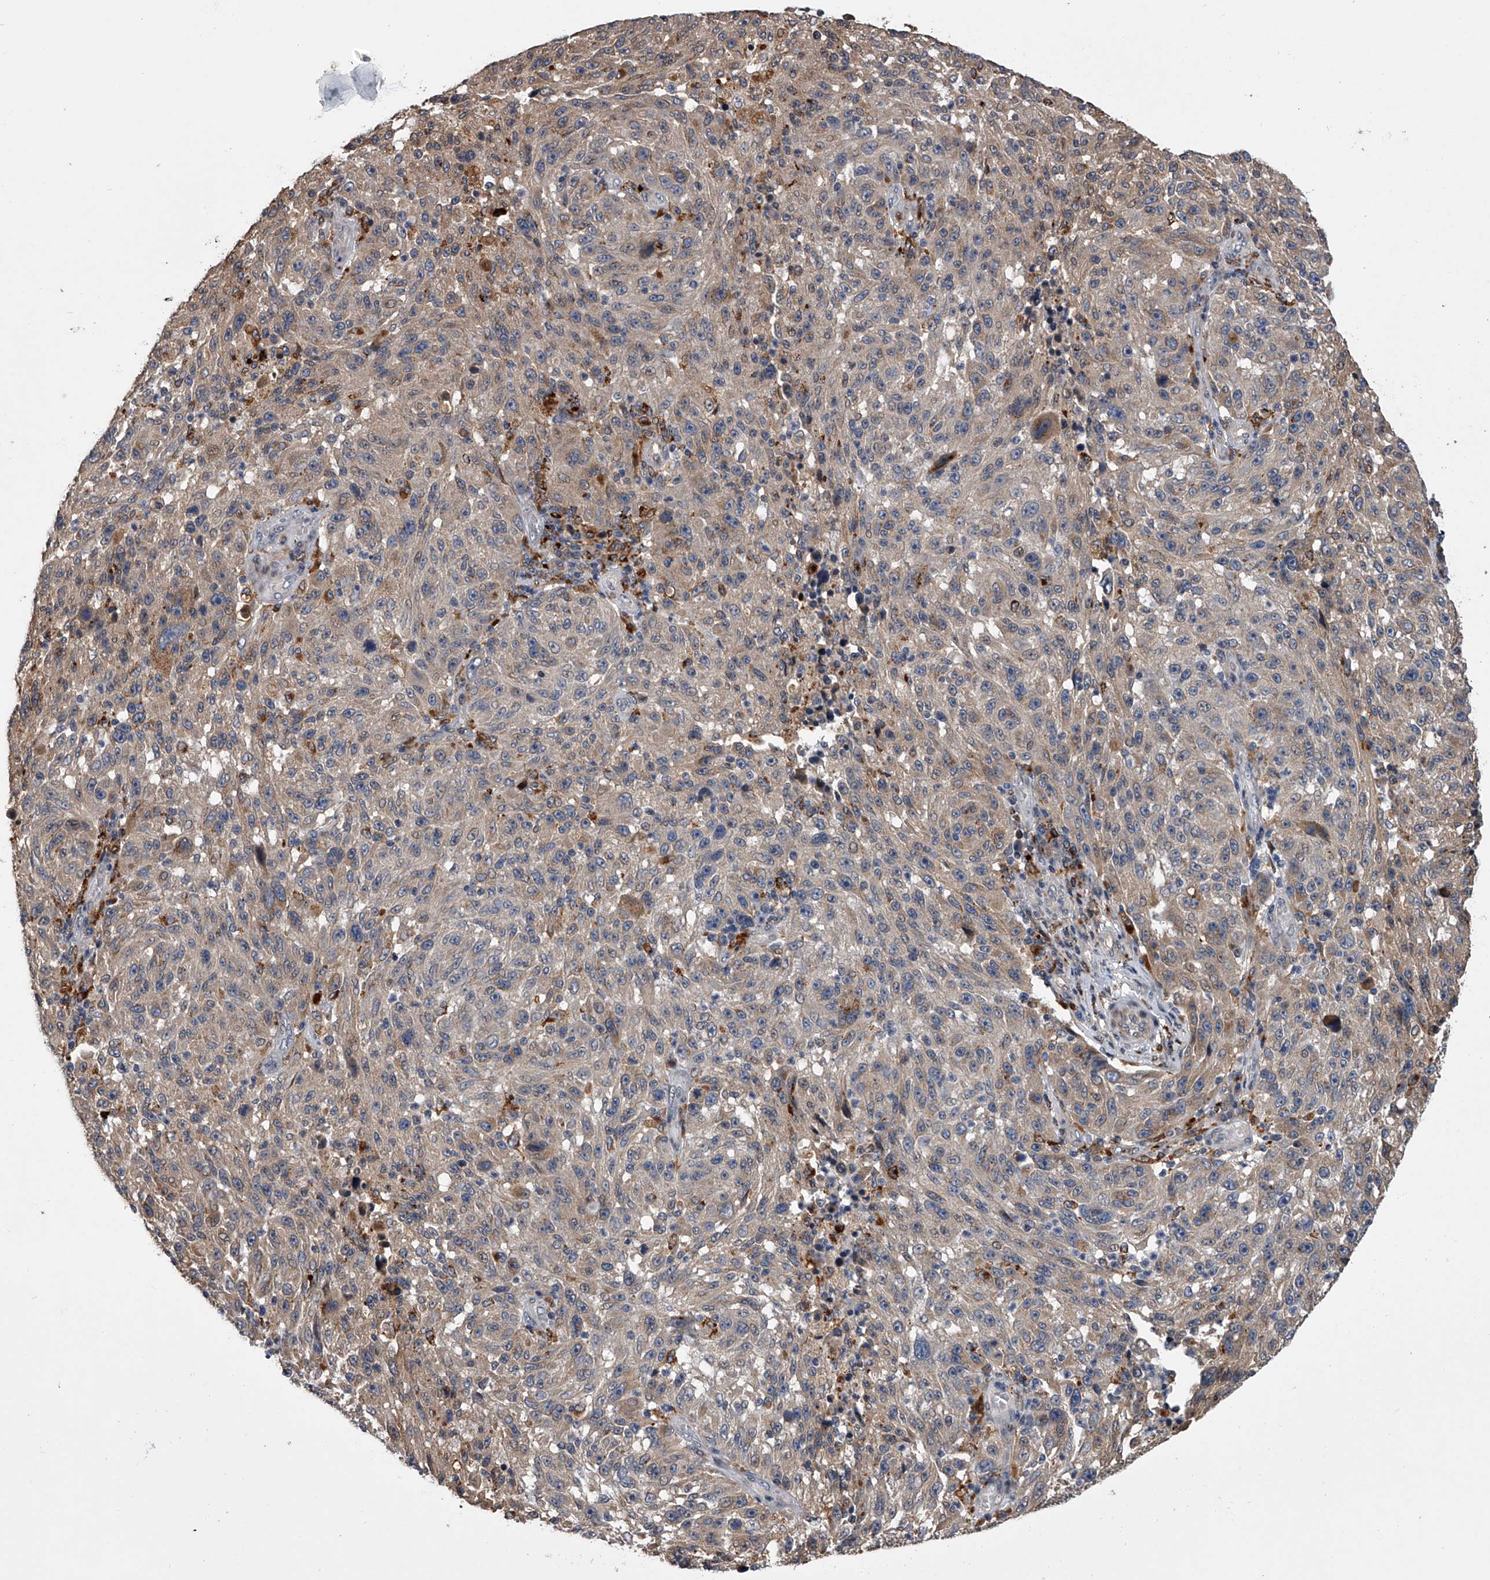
{"staining": {"intensity": "moderate", "quantity": "<25%", "location": "cytoplasmic/membranous"}, "tissue": "melanoma", "cell_type": "Tumor cells", "image_type": "cancer", "snomed": [{"axis": "morphology", "description": "Malignant melanoma, NOS"}, {"axis": "topography", "description": "Skin"}], "caption": "This photomicrograph demonstrates immunohistochemistry (IHC) staining of human malignant melanoma, with low moderate cytoplasmic/membranous expression in approximately <25% of tumor cells.", "gene": "TRIM8", "patient": {"sex": "male", "age": 53}}